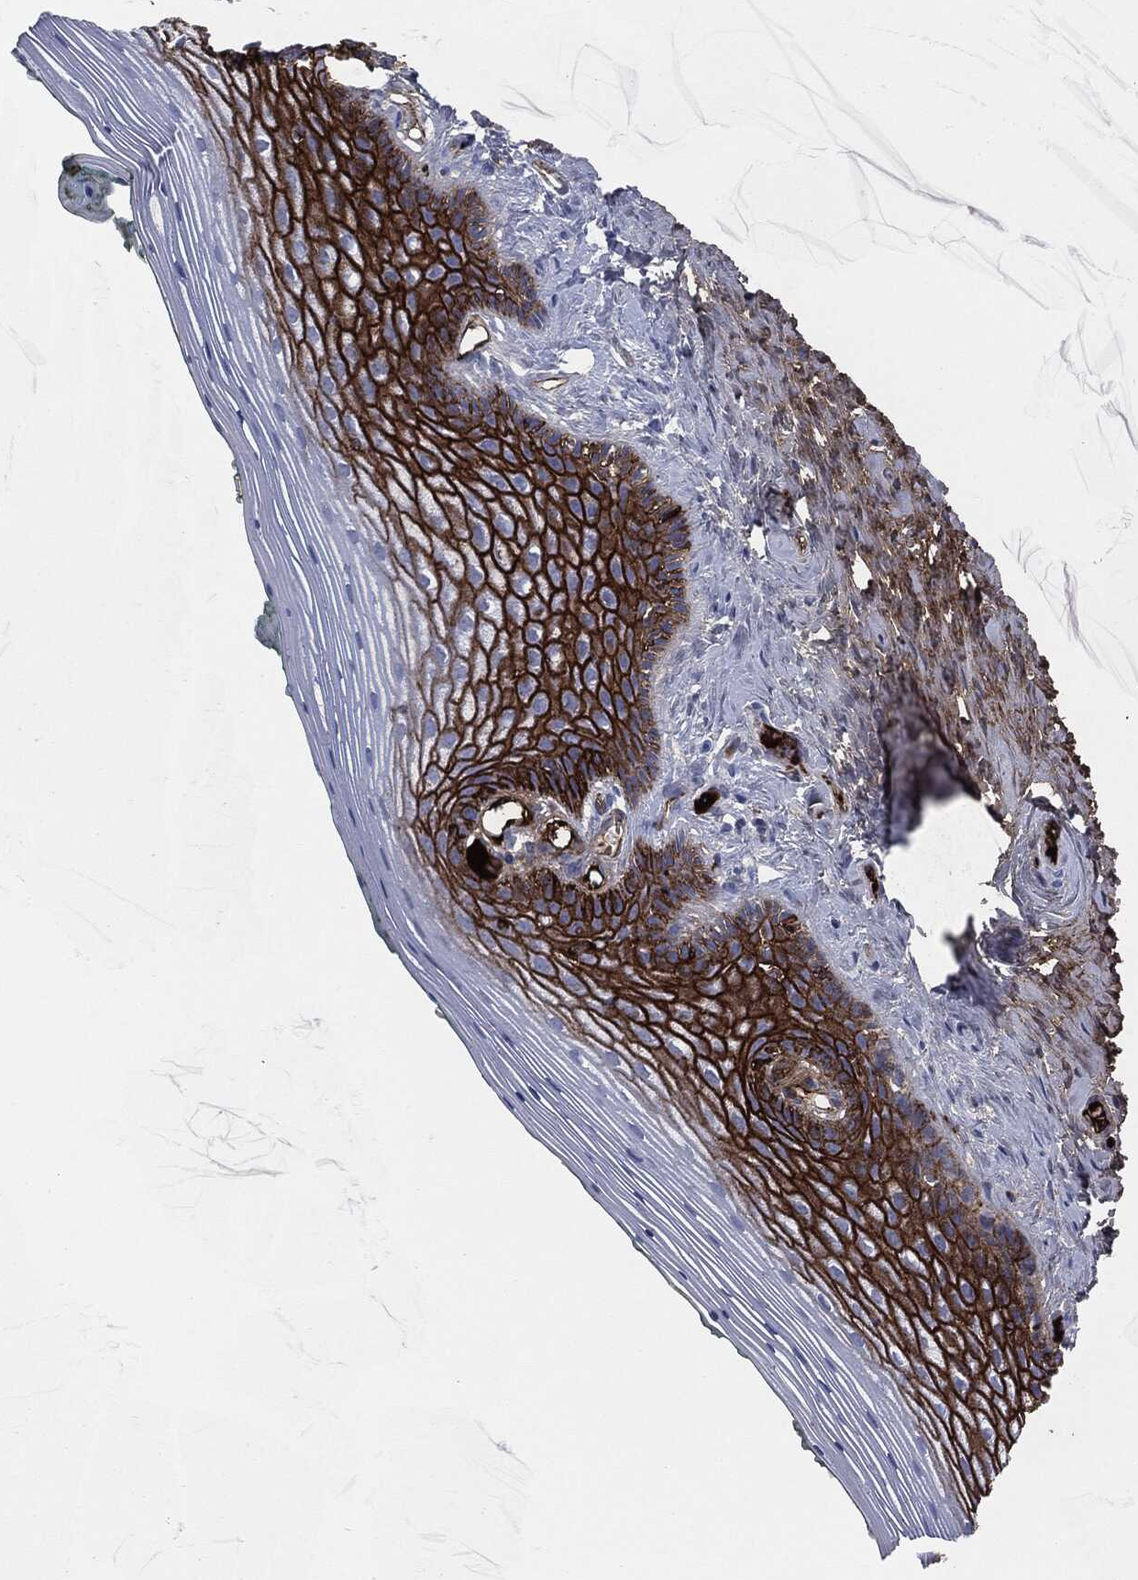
{"staining": {"intensity": "strong", "quantity": "25%-75%", "location": "cytoplasmic/membranous"}, "tissue": "vagina", "cell_type": "Squamous epithelial cells", "image_type": "normal", "snomed": [{"axis": "morphology", "description": "Normal tissue, NOS"}, {"axis": "topography", "description": "Vagina"}], "caption": "Vagina stained with a protein marker demonstrates strong staining in squamous epithelial cells.", "gene": "APOB", "patient": {"sex": "female", "age": 45}}